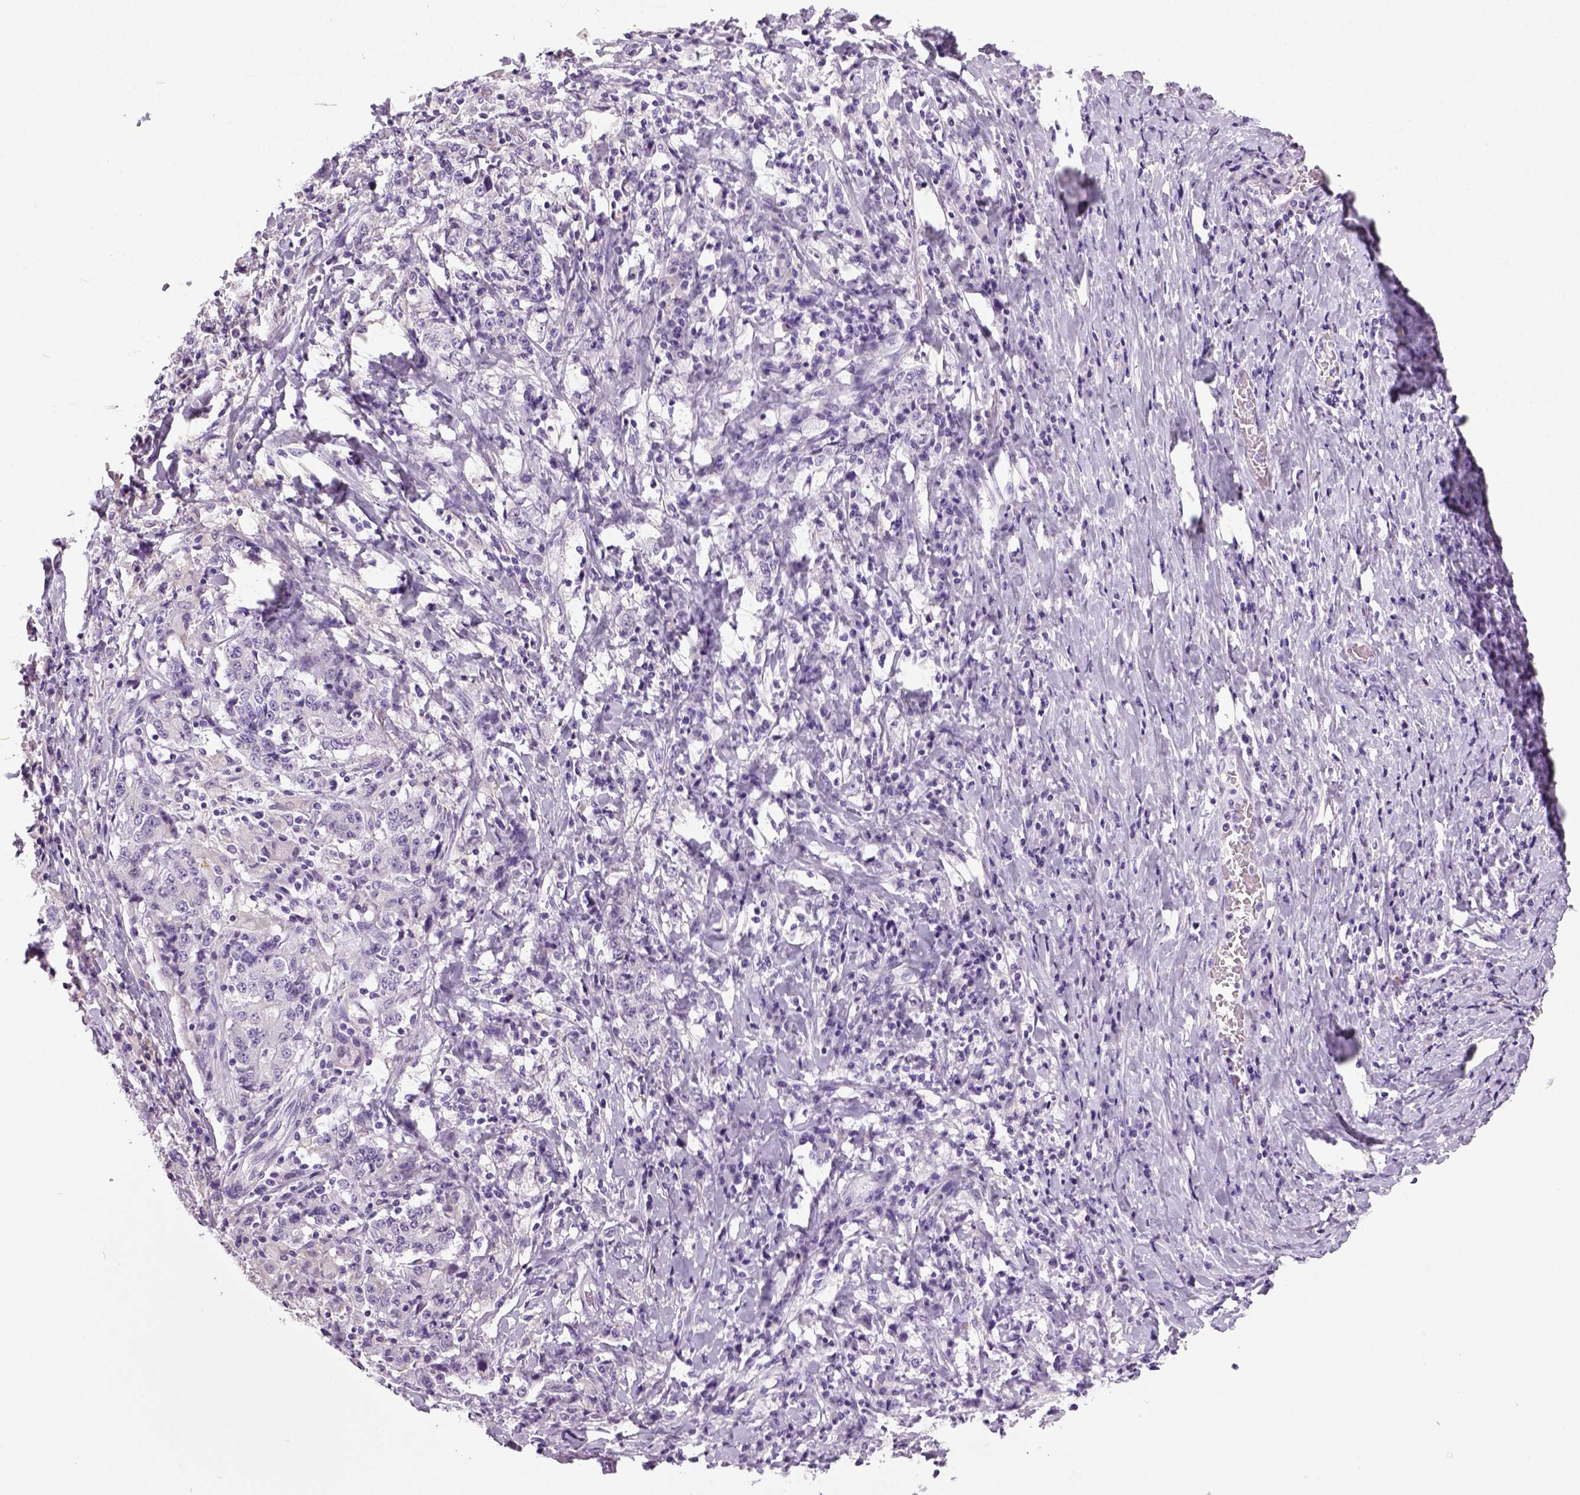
{"staining": {"intensity": "negative", "quantity": "none", "location": "none"}, "tissue": "stomach cancer", "cell_type": "Tumor cells", "image_type": "cancer", "snomed": [{"axis": "morphology", "description": "Normal tissue, NOS"}, {"axis": "morphology", "description": "Adenocarcinoma, NOS"}, {"axis": "topography", "description": "Stomach, upper"}, {"axis": "topography", "description": "Stomach"}], "caption": "Immunohistochemistry (IHC) image of neoplastic tissue: human stomach cancer (adenocarcinoma) stained with DAB (3,3'-diaminobenzidine) shows no significant protein positivity in tumor cells. (Brightfield microscopy of DAB IHC at high magnification).", "gene": "NECAB2", "patient": {"sex": "male", "age": 59}}